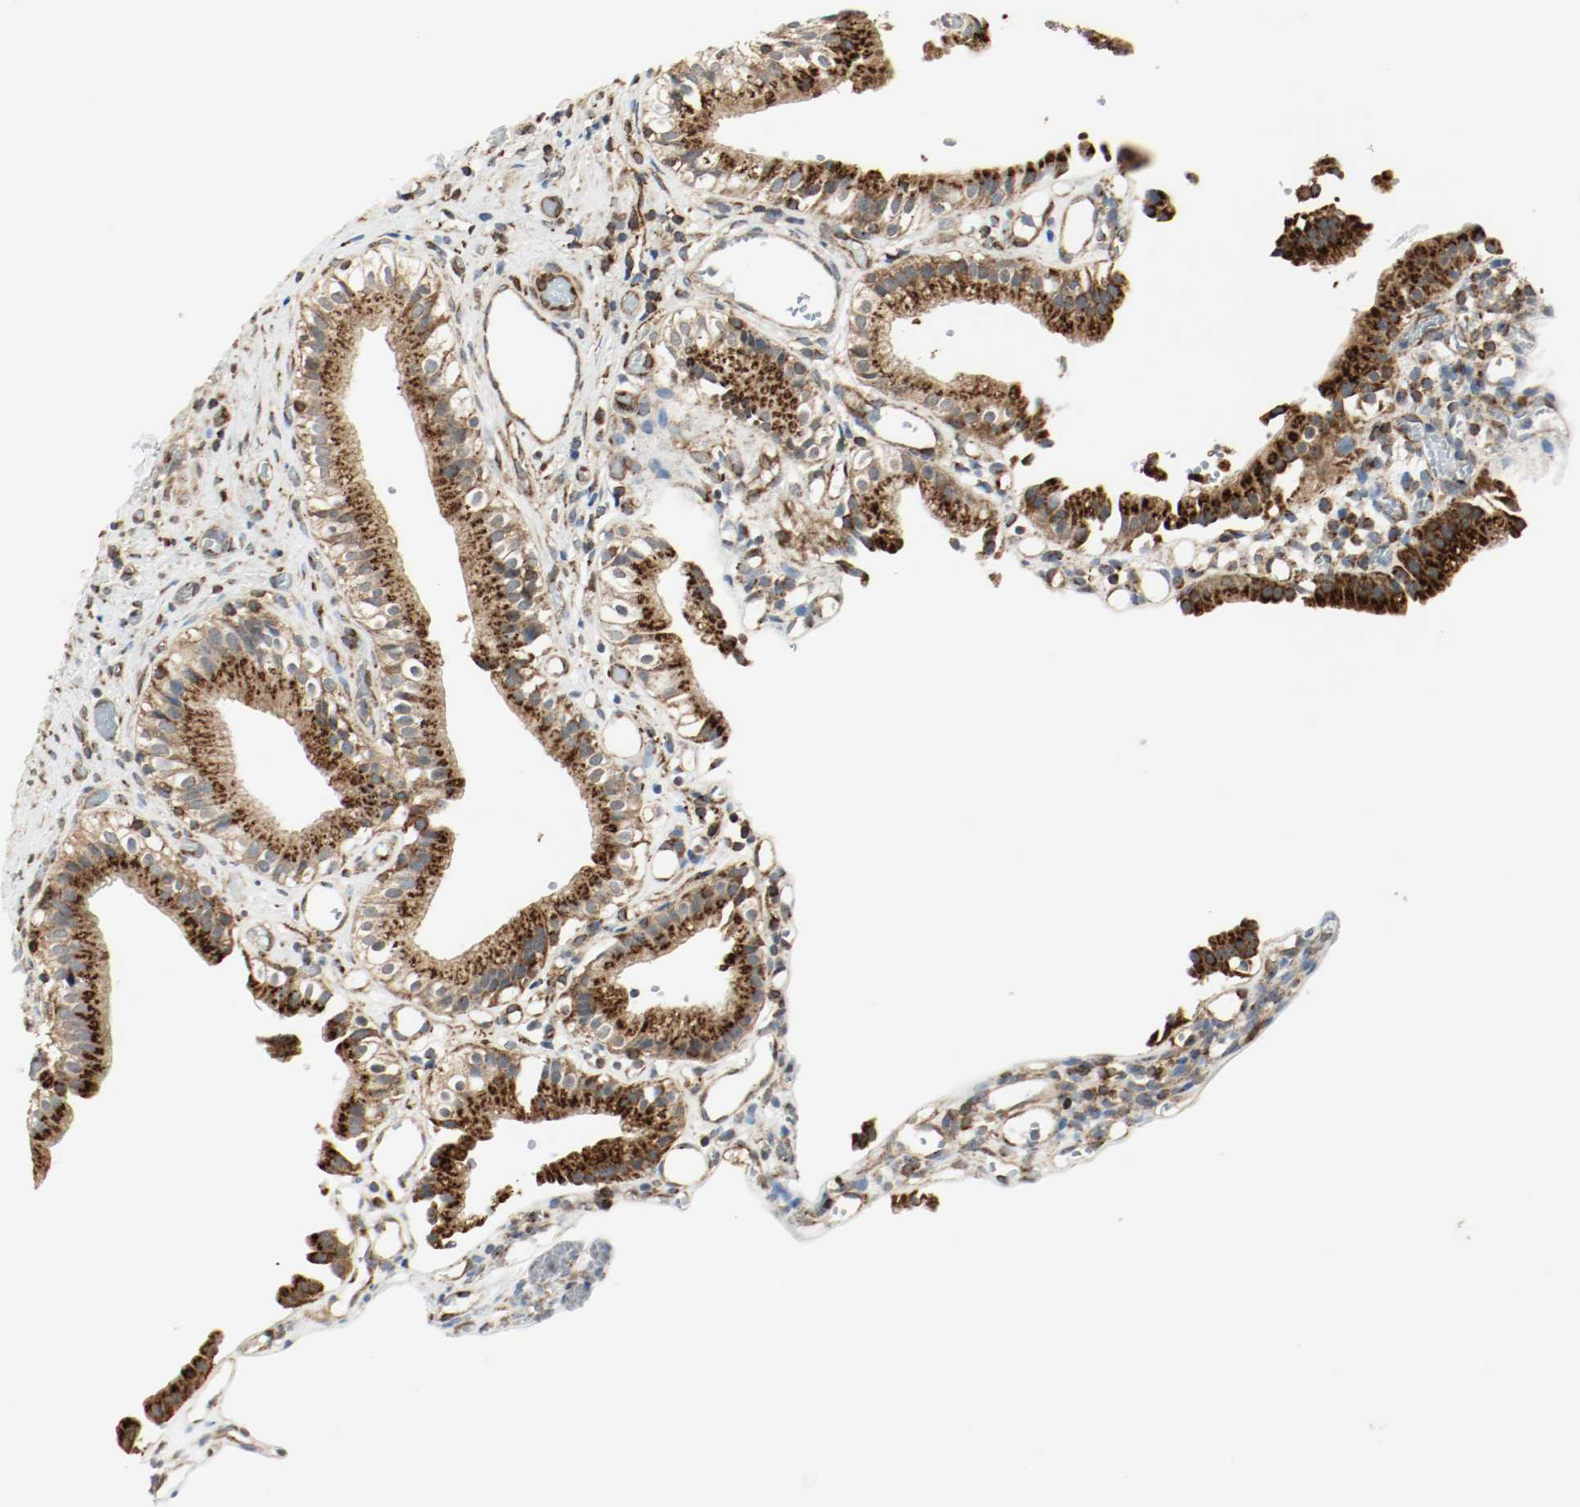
{"staining": {"intensity": "strong", "quantity": ">75%", "location": "cytoplasmic/membranous"}, "tissue": "gallbladder", "cell_type": "Glandular cells", "image_type": "normal", "snomed": [{"axis": "morphology", "description": "Normal tissue, NOS"}, {"axis": "topography", "description": "Gallbladder"}], "caption": "Immunohistochemistry photomicrograph of benign gallbladder: gallbladder stained using immunohistochemistry demonstrates high levels of strong protein expression localized specifically in the cytoplasmic/membranous of glandular cells, appearing as a cytoplasmic/membranous brown color.", "gene": "PLCG1", "patient": {"sex": "male", "age": 65}}